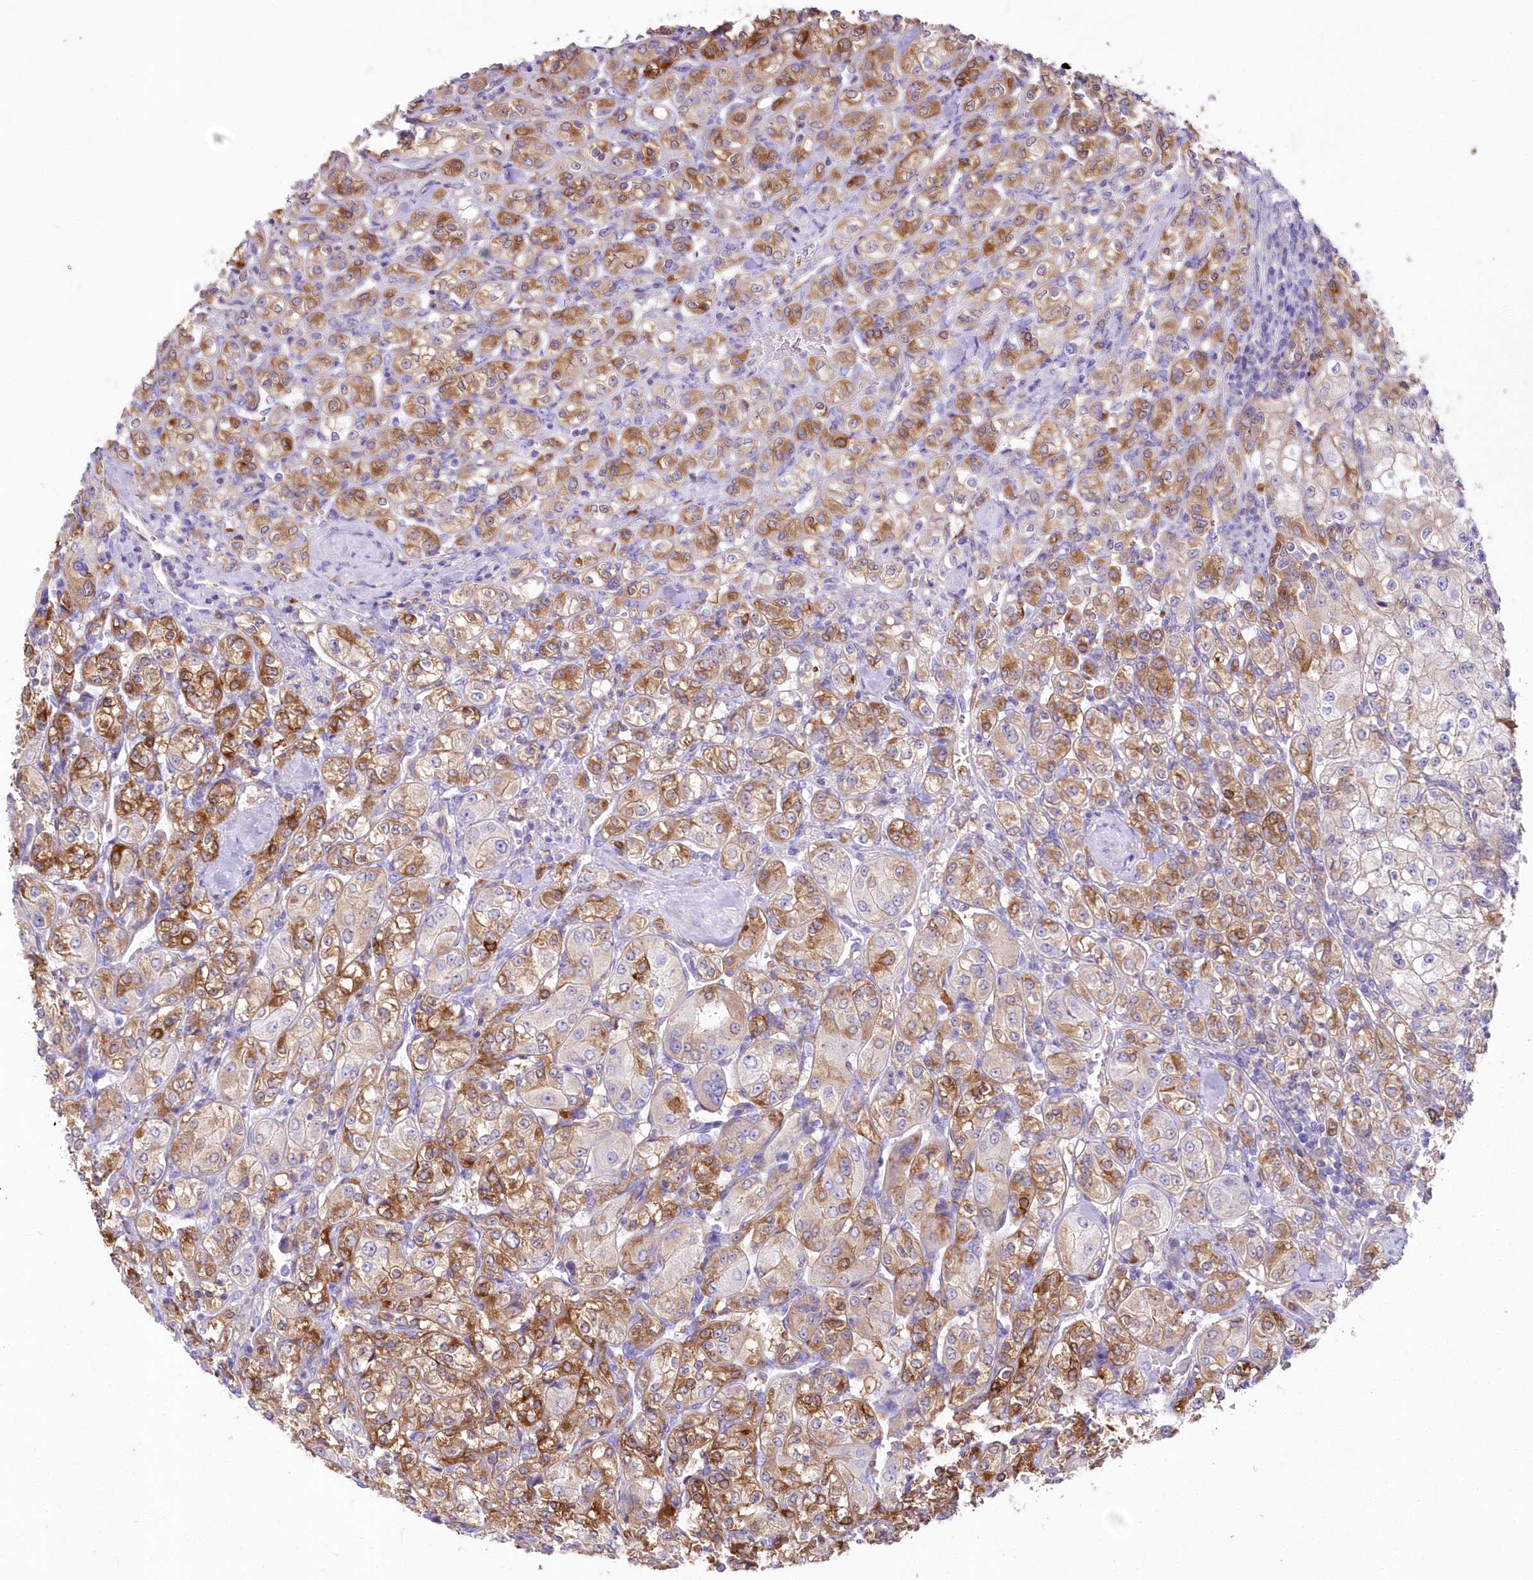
{"staining": {"intensity": "moderate", "quantity": "25%-75%", "location": "cytoplasmic/membranous"}, "tissue": "renal cancer", "cell_type": "Tumor cells", "image_type": "cancer", "snomed": [{"axis": "morphology", "description": "Adenocarcinoma, NOS"}, {"axis": "topography", "description": "Kidney"}], "caption": "Immunohistochemical staining of adenocarcinoma (renal) demonstrates medium levels of moderate cytoplasmic/membranous protein positivity in approximately 25%-75% of tumor cells.", "gene": "DNAJC19", "patient": {"sex": "male", "age": 77}}